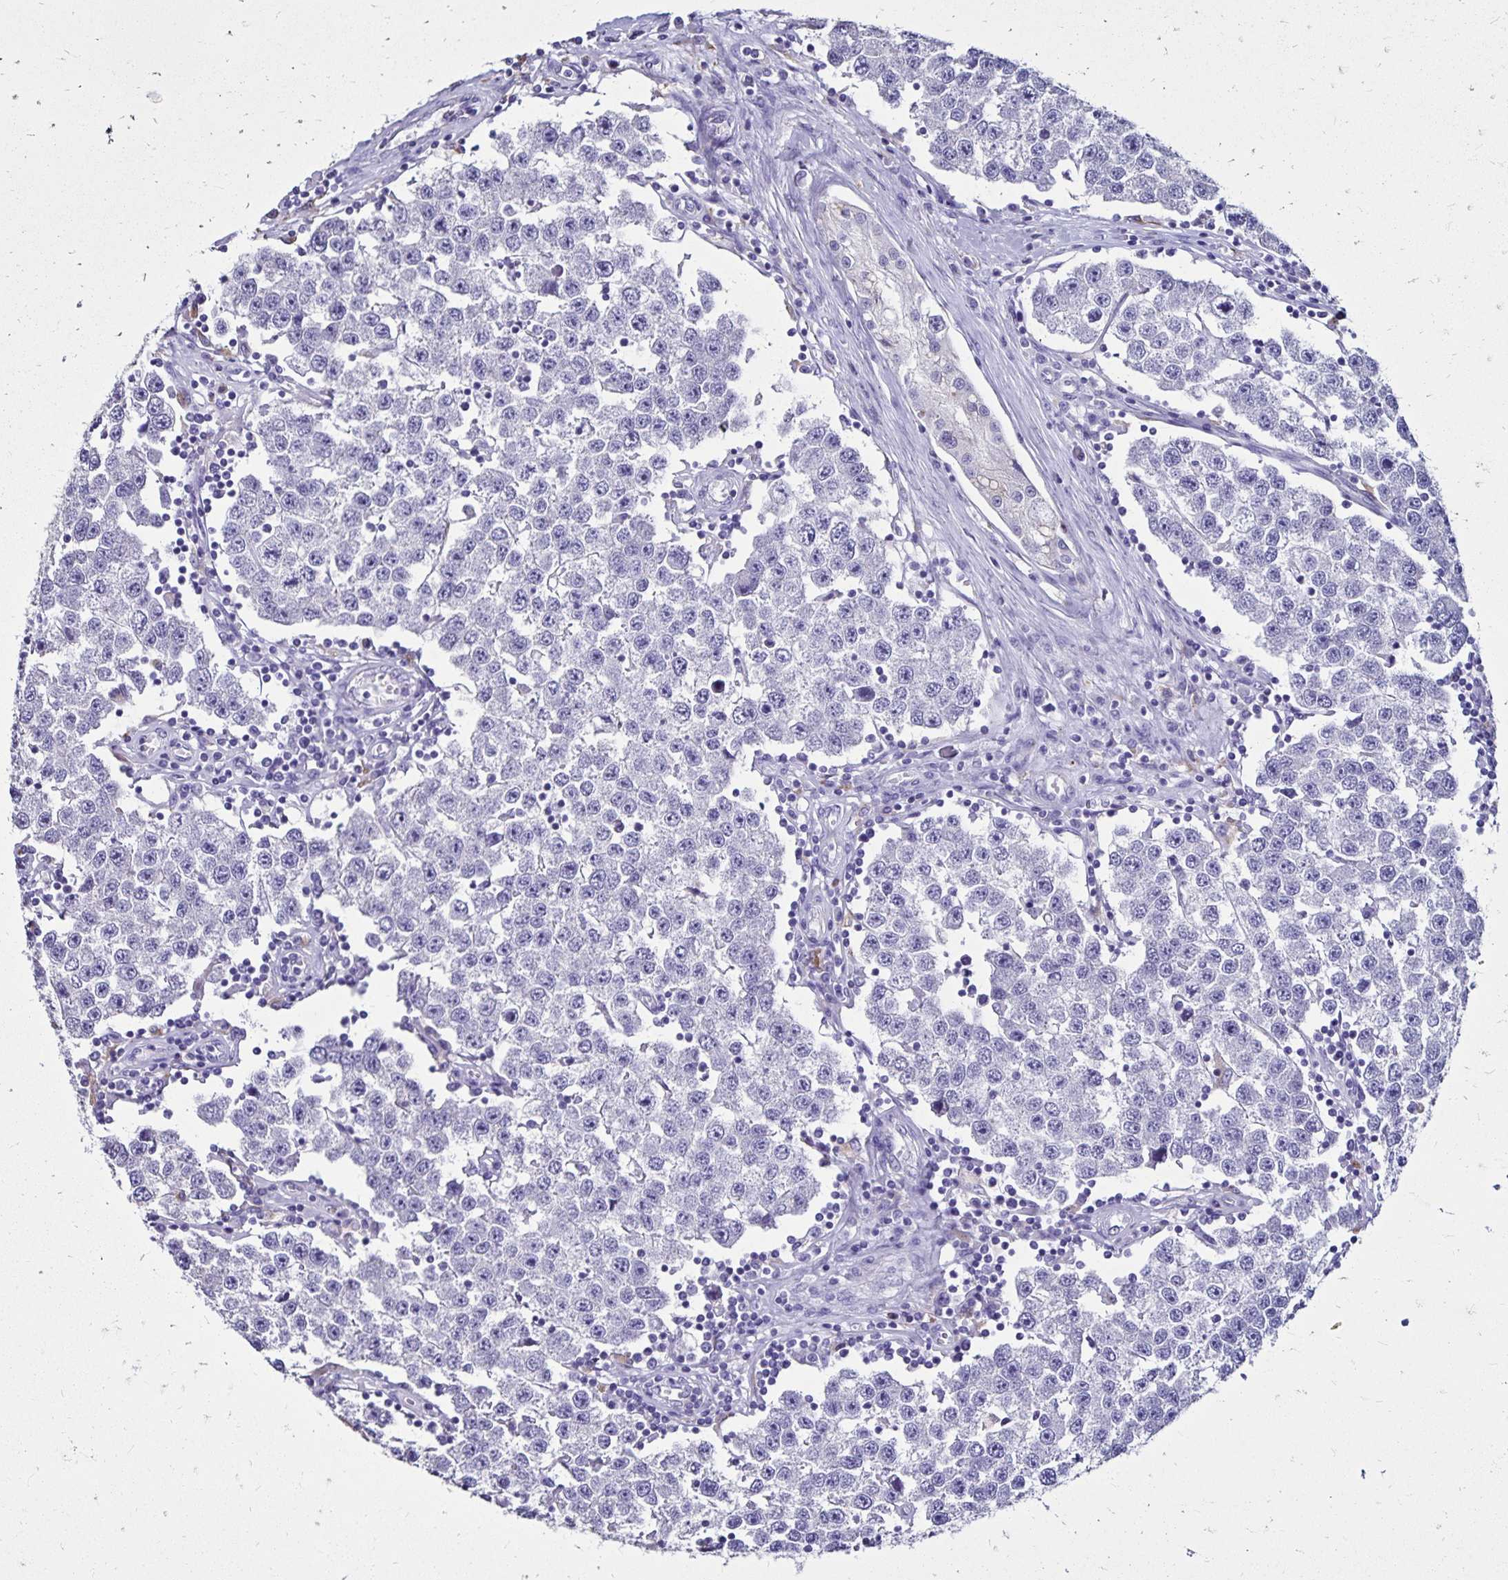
{"staining": {"intensity": "negative", "quantity": "none", "location": "none"}, "tissue": "testis cancer", "cell_type": "Tumor cells", "image_type": "cancer", "snomed": [{"axis": "morphology", "description": "Seminoma, NOS"}, {"axis": "topography", "description": "Testis"}], "caption": "Histopathology image shows no significant protein positivity in tumor cells of seminoma (testis).", "gene": "EVPL", "patient": {"sex": "male", "age": 34}}